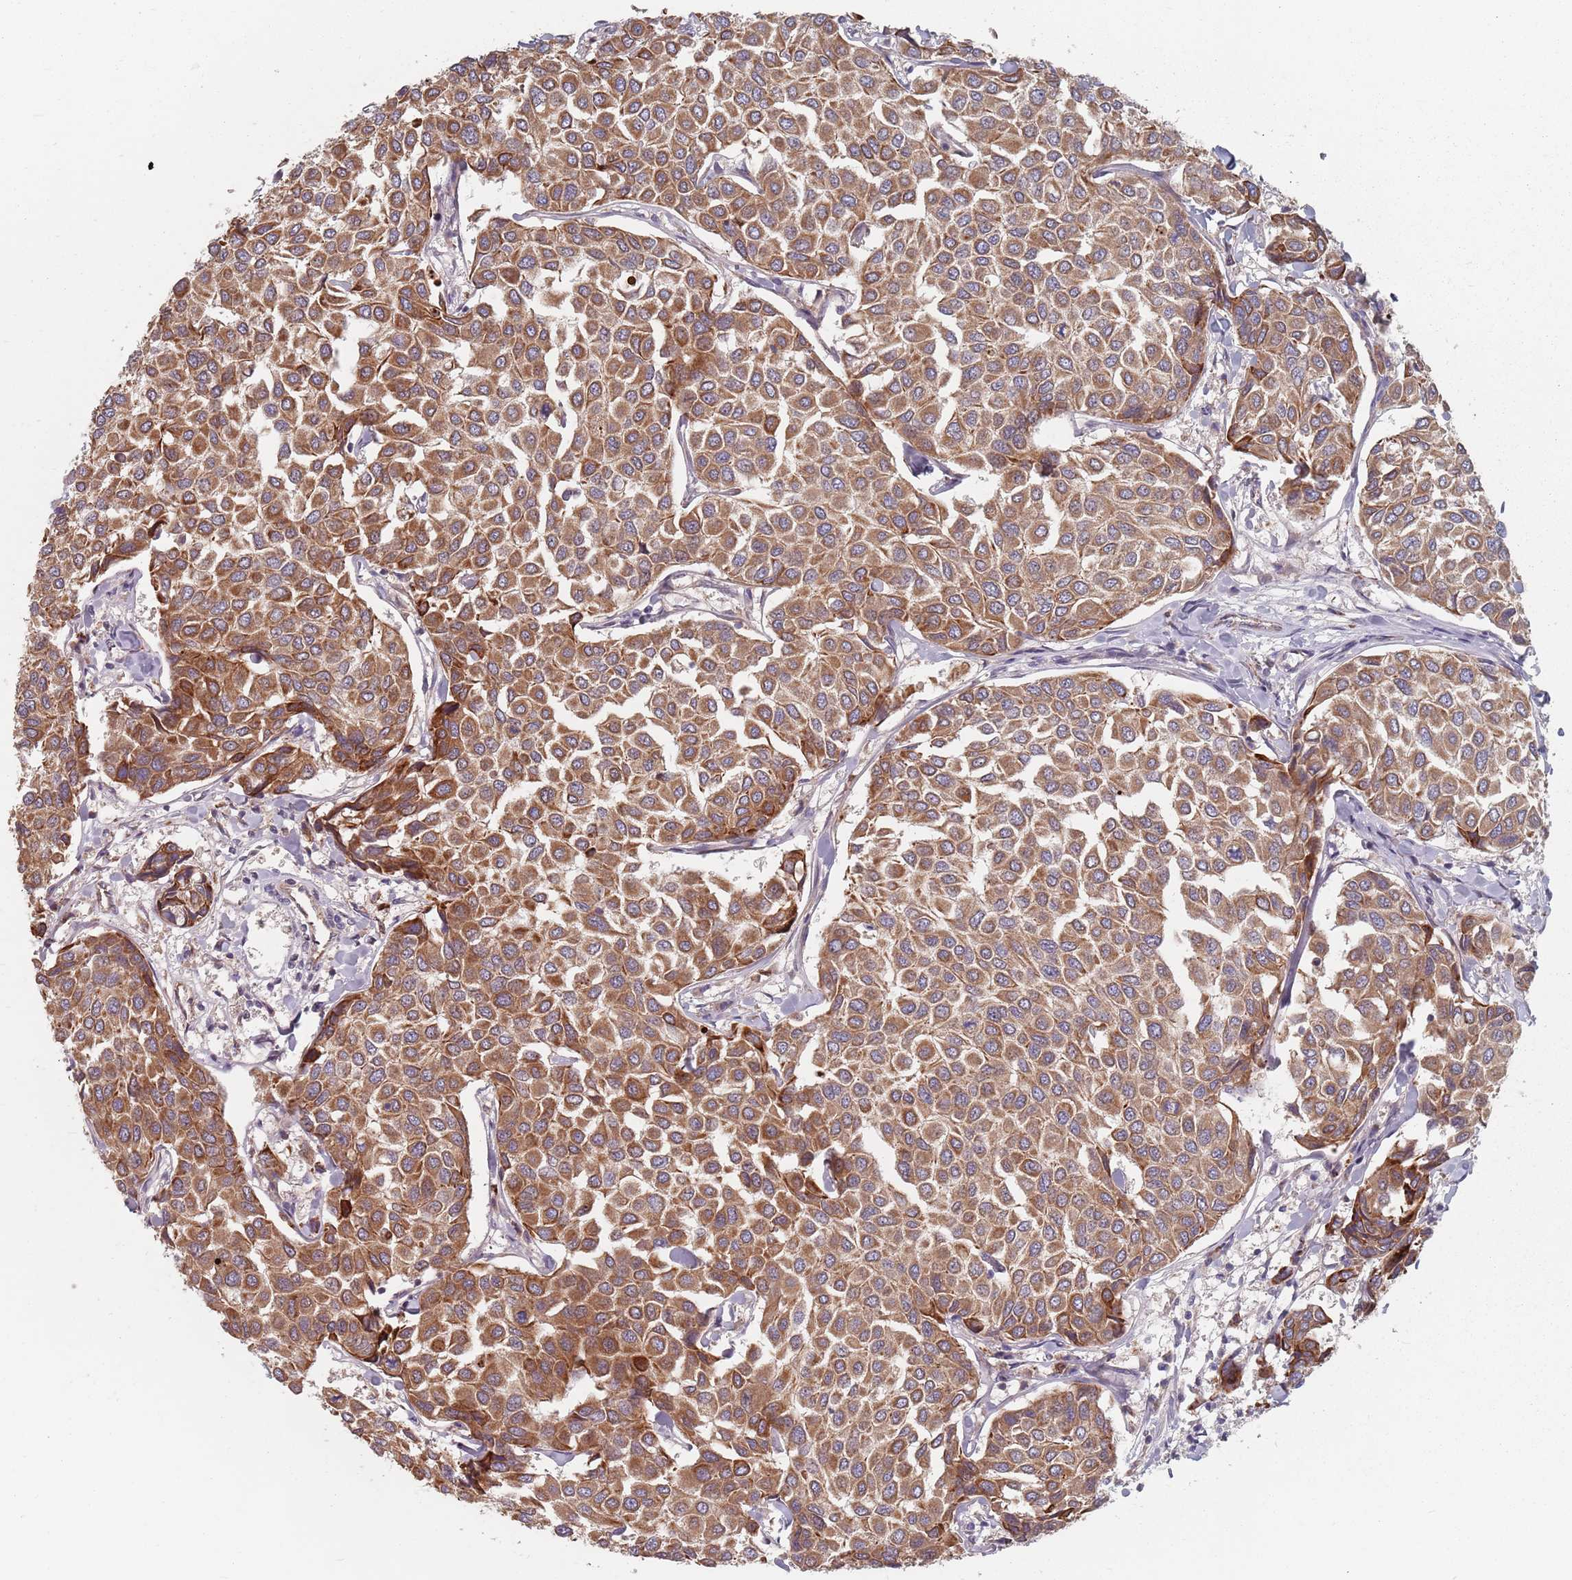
{"staining": {"intensity": "strong", "quantity": ">75%", "location": "cytoplasmic/membranous"}, "tissue": "breast cancer", "cell_type": "Tumor cells", "image_type": "cancer", "snomed": [{"axis": "morphology", "description": "Duct carcinoma"}, {"axis": "topography", "description": "Breast"}], "caption": "Strong cytoplasmic/membranous staining for a protein is seen in approximately >75% of tumor cells of breast infiltrating ductal carcinoma using immunohistochemistry.", "gene": "ADAL", "patient": {"sex": "female", "age": 55}}